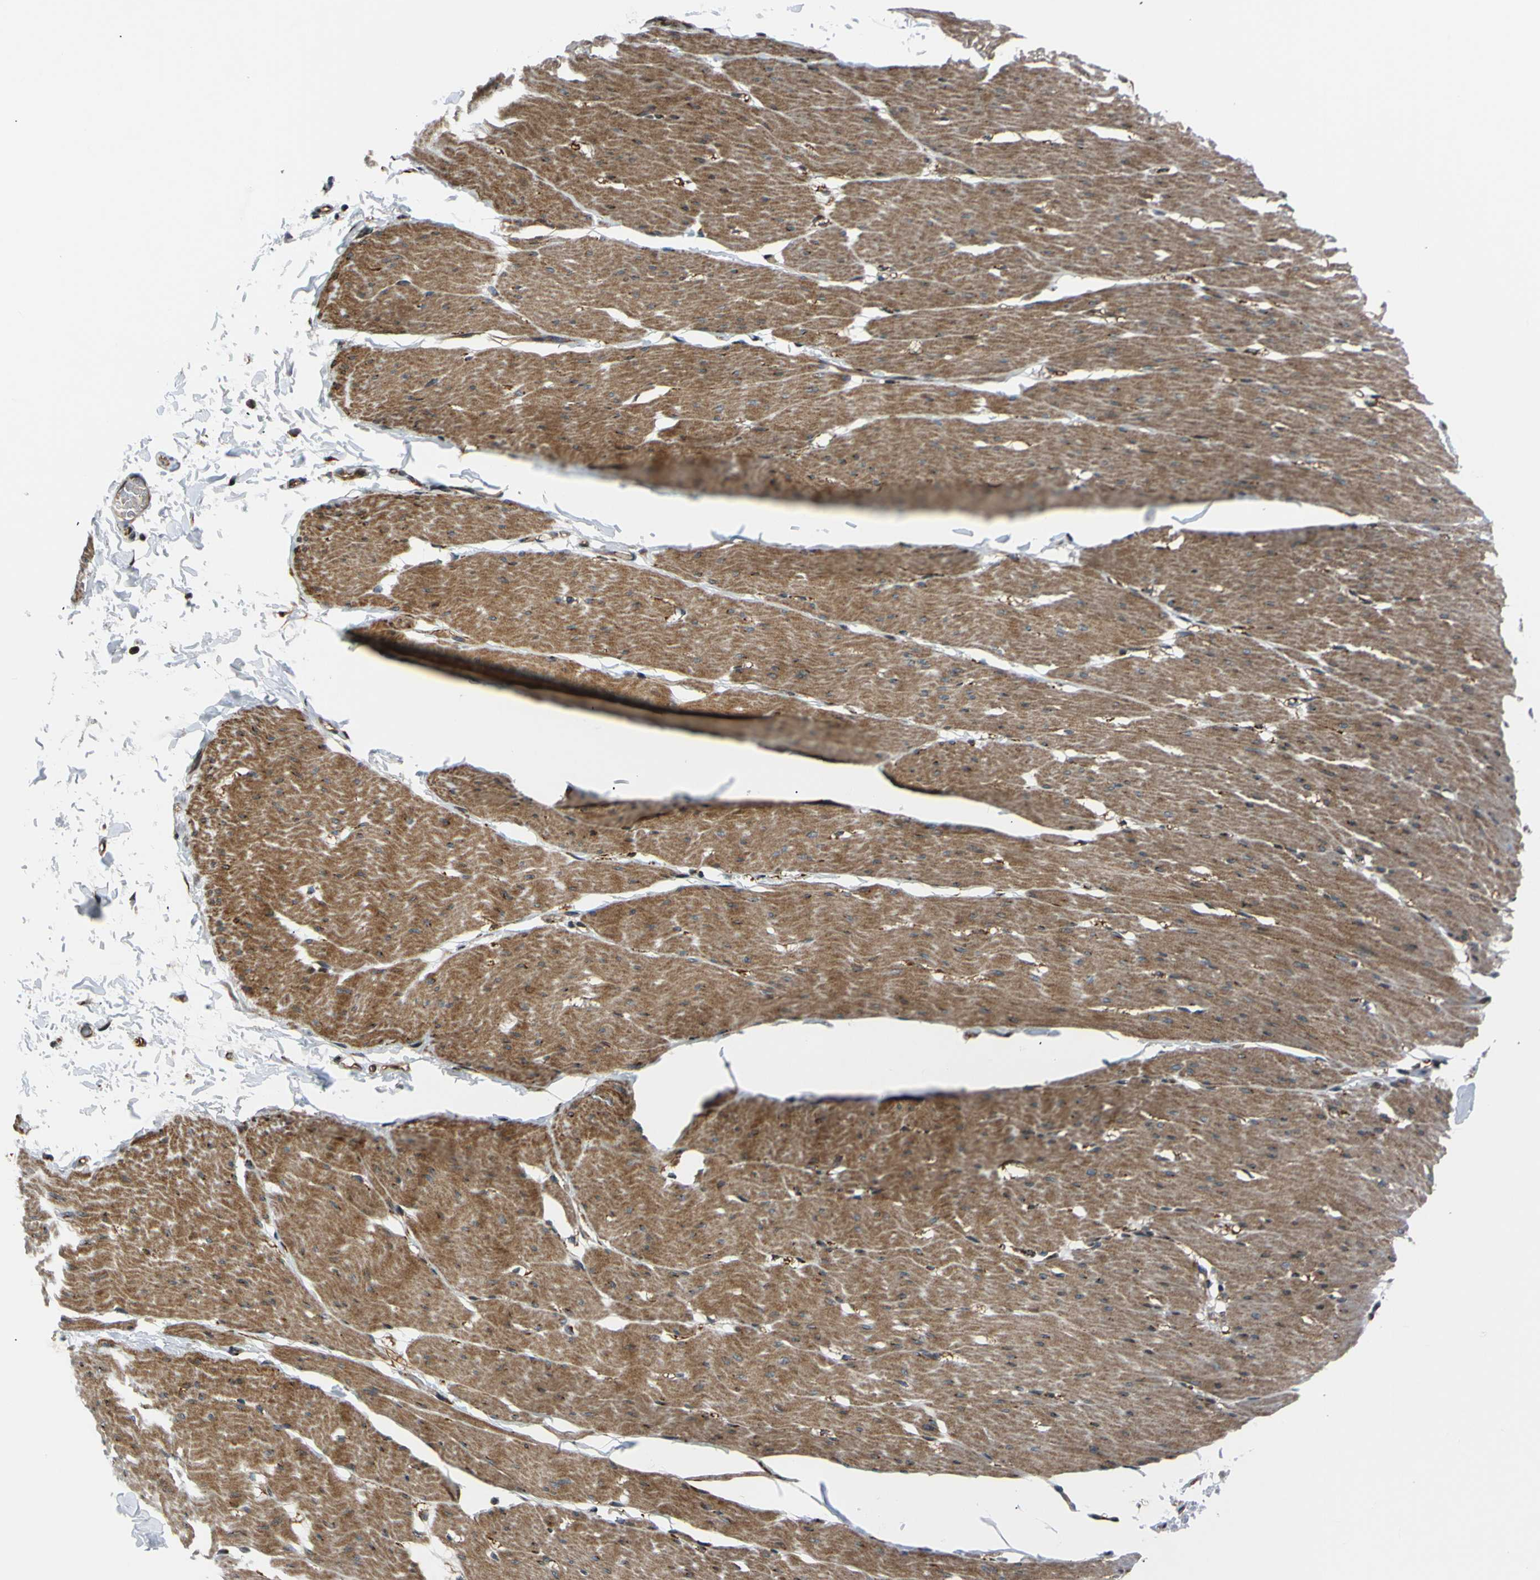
{"staining": {"intensity": "moderate", "quantity": ">75%", "location": "cytoplasmic/membranous"}, "tissue": "smooth muscle", "cell_type": "Smooth muscle cells", "image_type": "normal", "snomed": [{"axis": "morphology", "description": "Normal tissue, NOS"}, {"axis": "topography", "description": "Smooth muscle"}, {"axis": "topography", "description": "Colon"}], "caption": "Protein staining demonstrates moderate cytoplasmic/membranous staining in about >75% of smooth muscle cells in benign smooth muscle. The staining is performed using DAB brown chromogen to label protein expression. The nuclei are counter-stained blue using hematoxylin.", "gene": "AKAP9", "patient": {"sex": "male", "age": 67}}